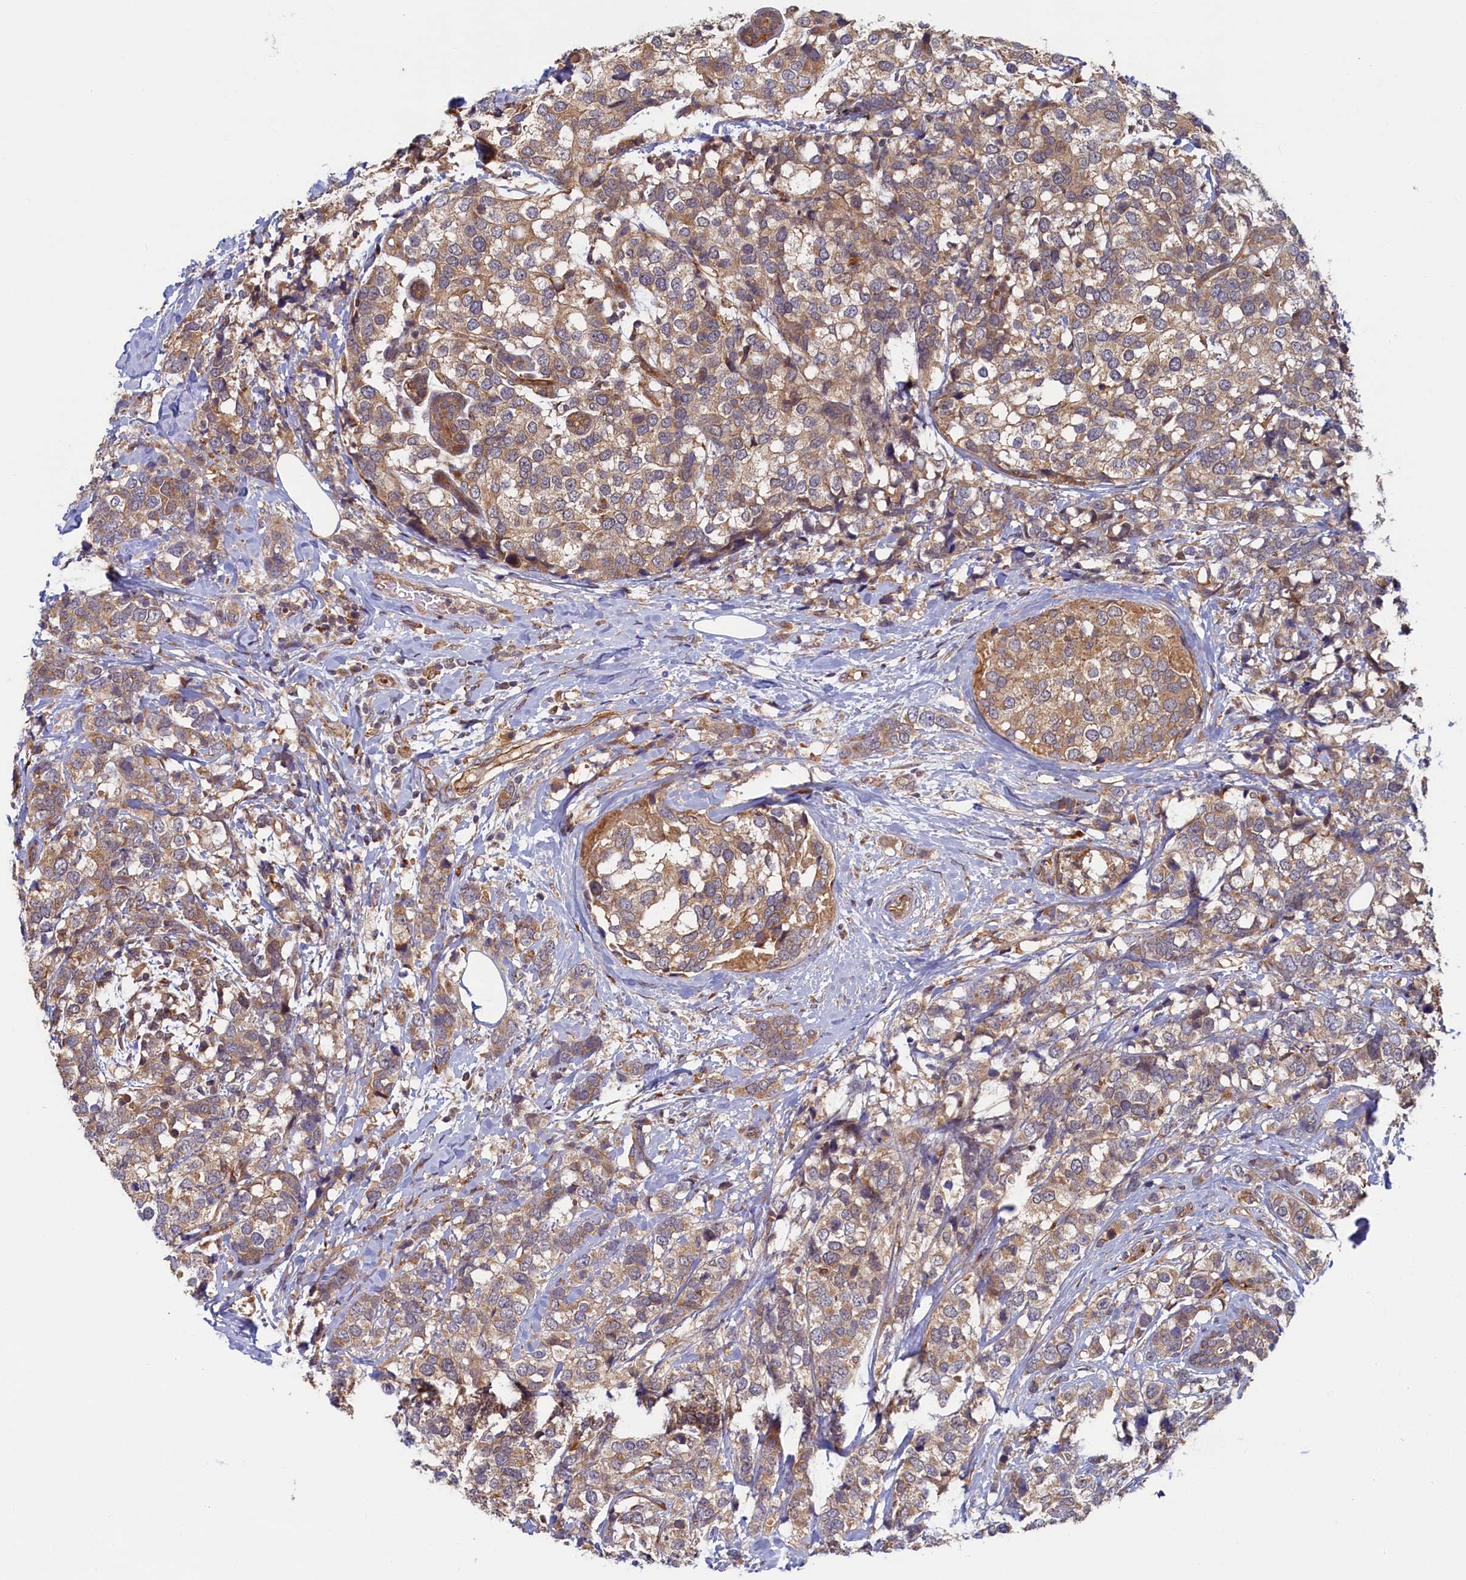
{"staining": {"intensity": "moderate", "quantity": ">75%", "location": "cytoplasmic/membranous"}, "tissue": "breast cancer", "cell_type": "Tumor cells", "image_type": "cancer", "snomed": [{"axis": "morphology", "description": "Lobular carcinoma"}, {"axis": "topography", "description": "Breast"}], "caption": "Immunohistochemistry (IHC) of breast cancer reveals medium levels of moderate cytoplasmic/membranous expression in approximately >75% of tumor cells. The staining is performed using DAB brown chromogen to label protein expression. The nuclei are counter-stained blue using hematoxylin.", "gene": "STX12", "patient": {"sex": "female", "age": 59}}